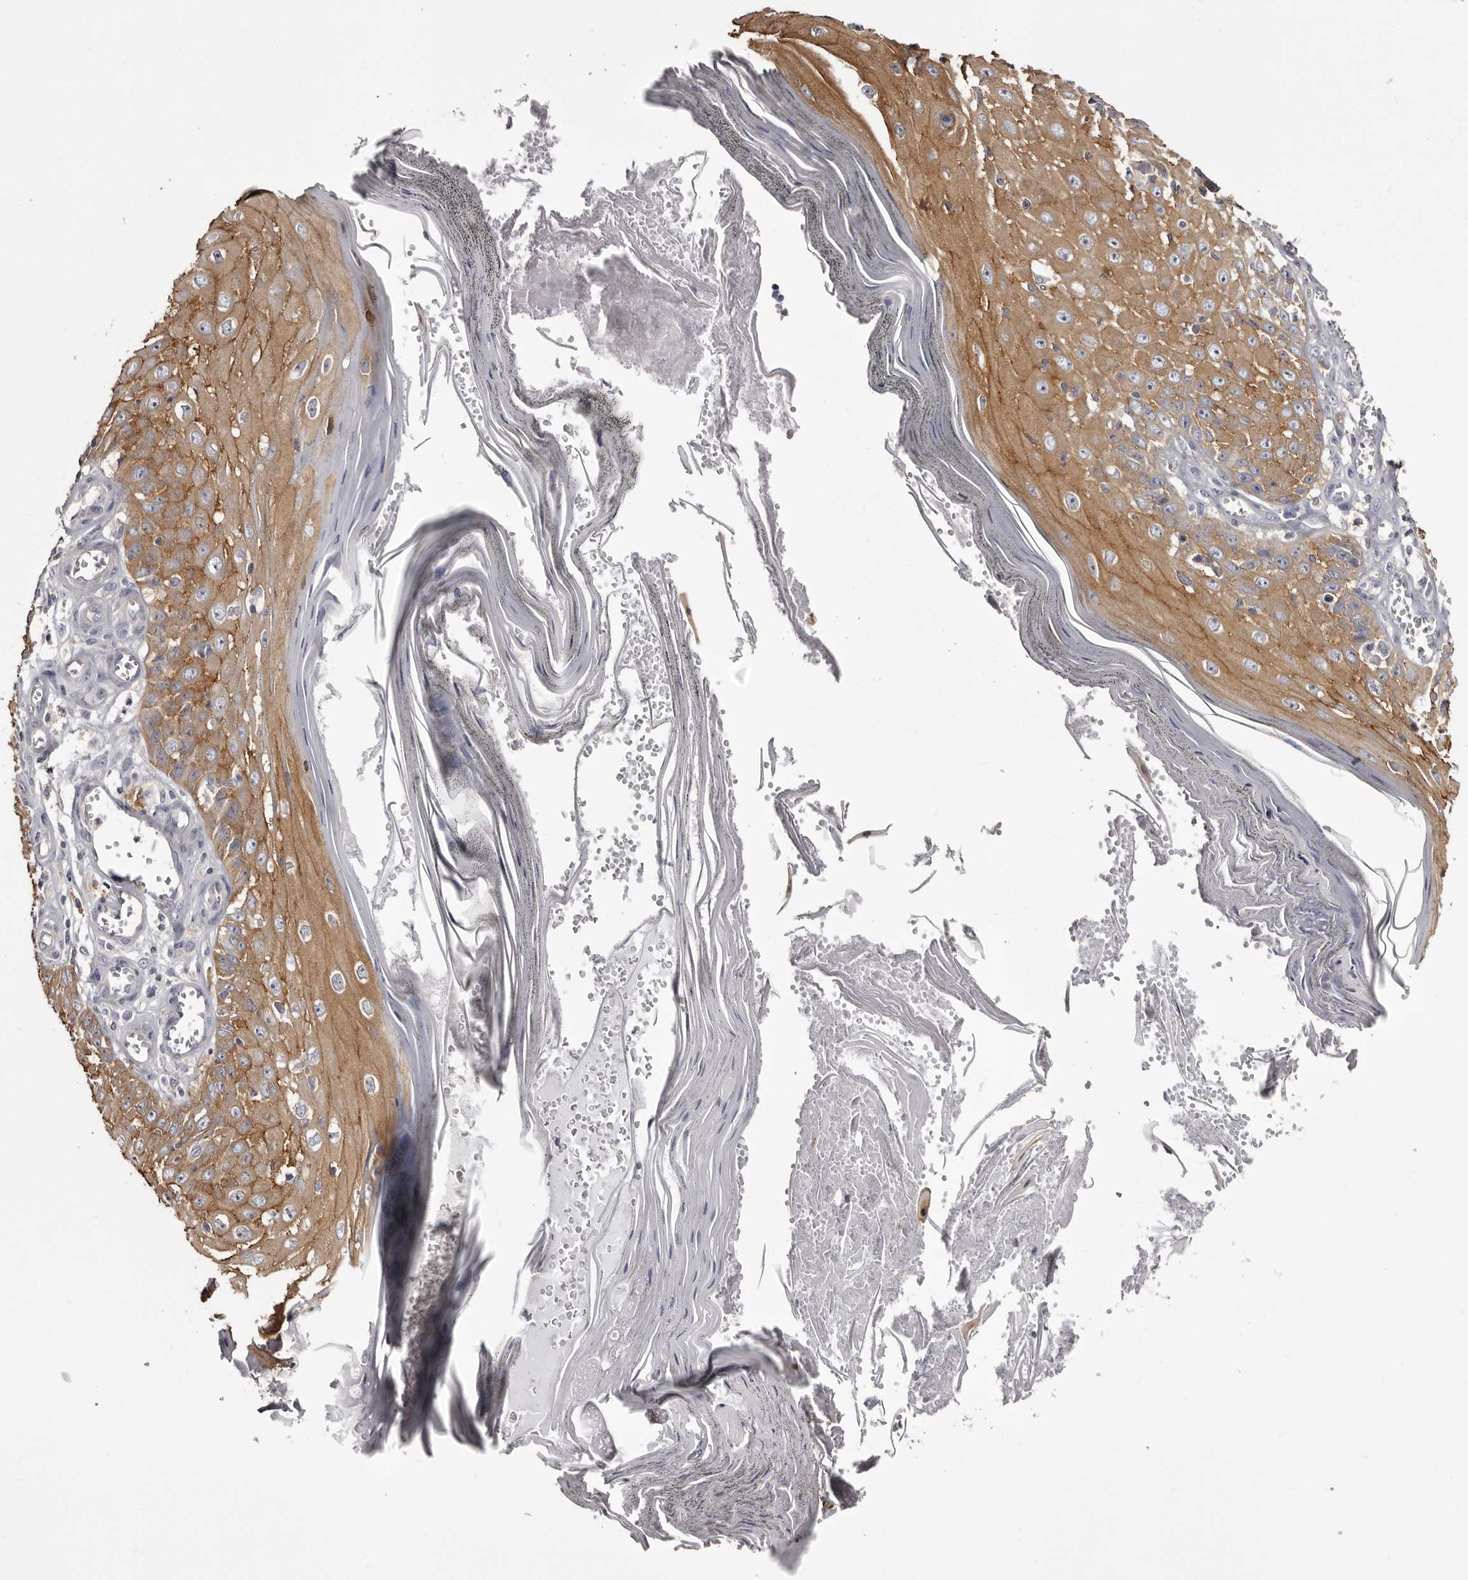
{"staining": {"intensity": "moderate", "quantity": ">75%", "location": "cytoplasmic/membranous"}, "tissue": "skin cancer", "cell_type": "Tumor cells", "image_type": "cancer", "snomed": [{"axis": "morphology", "description": "Squamous cell carcinoma, NOS"}, {"axis": "topography", "description": "Skin"}], "caption": "This is an image of IHC staining of skin cancer, which shows moderate staining in the cytoplasmic/membranous of tumor cells.", "gene": "LAD1", "patient": {"sex": "female", "age": 73}}